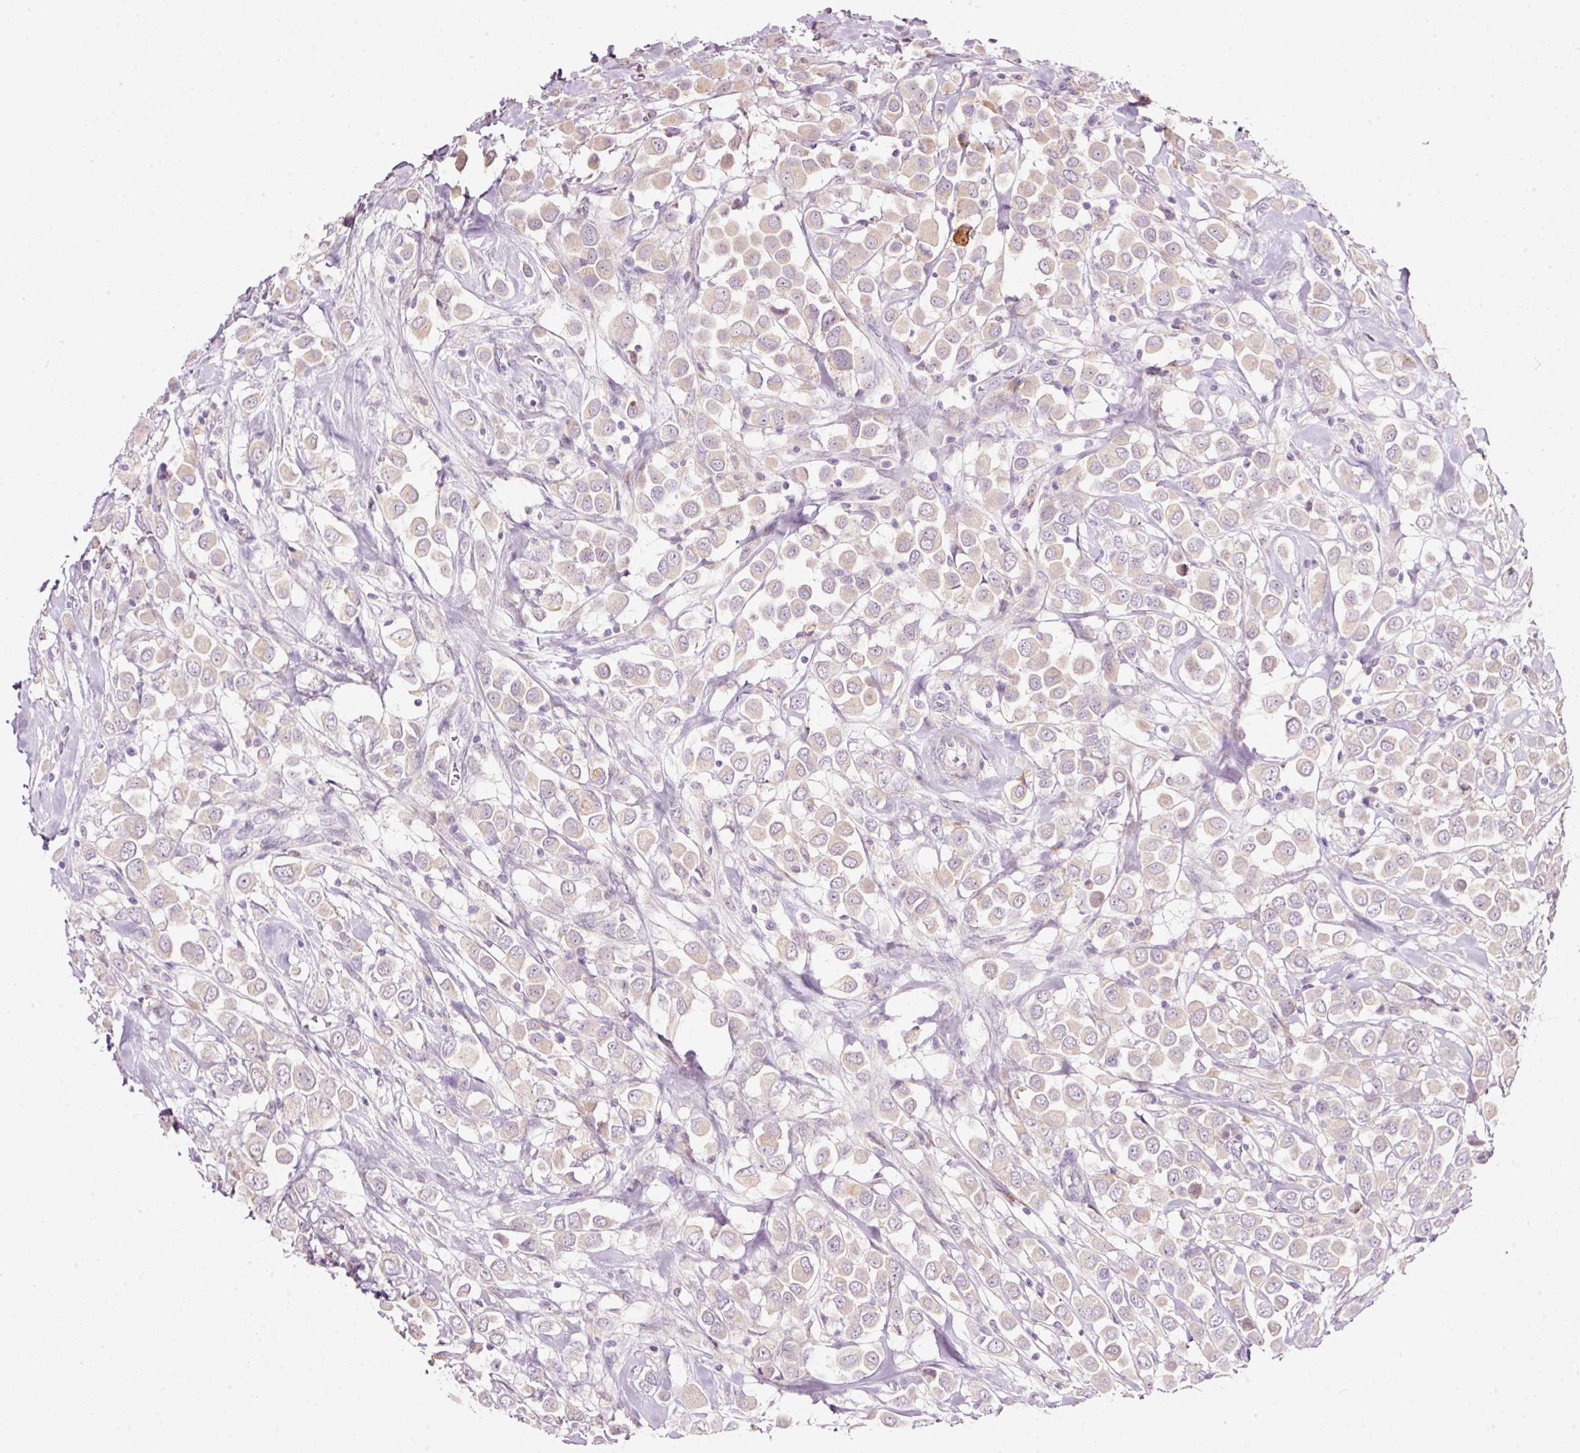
{"staining": {"intensity": "weak", "quantity": "<25%", "location": "cytoplasmic/membranous"}, "tissue": "breast cancer", "cell_type": "Tumor cells", "image_type": "cancer", "snomed": [{"axis": "morphology", "description": "Duct carcinoma"}, {"axis": "topography", "description": "Breast"}], "caption": "There is no significant expression in tumor cells of breast cancer (intraductal carcinoma).", "gene": "RSPO2", "patient": {"sex": "female", "age": 61}}